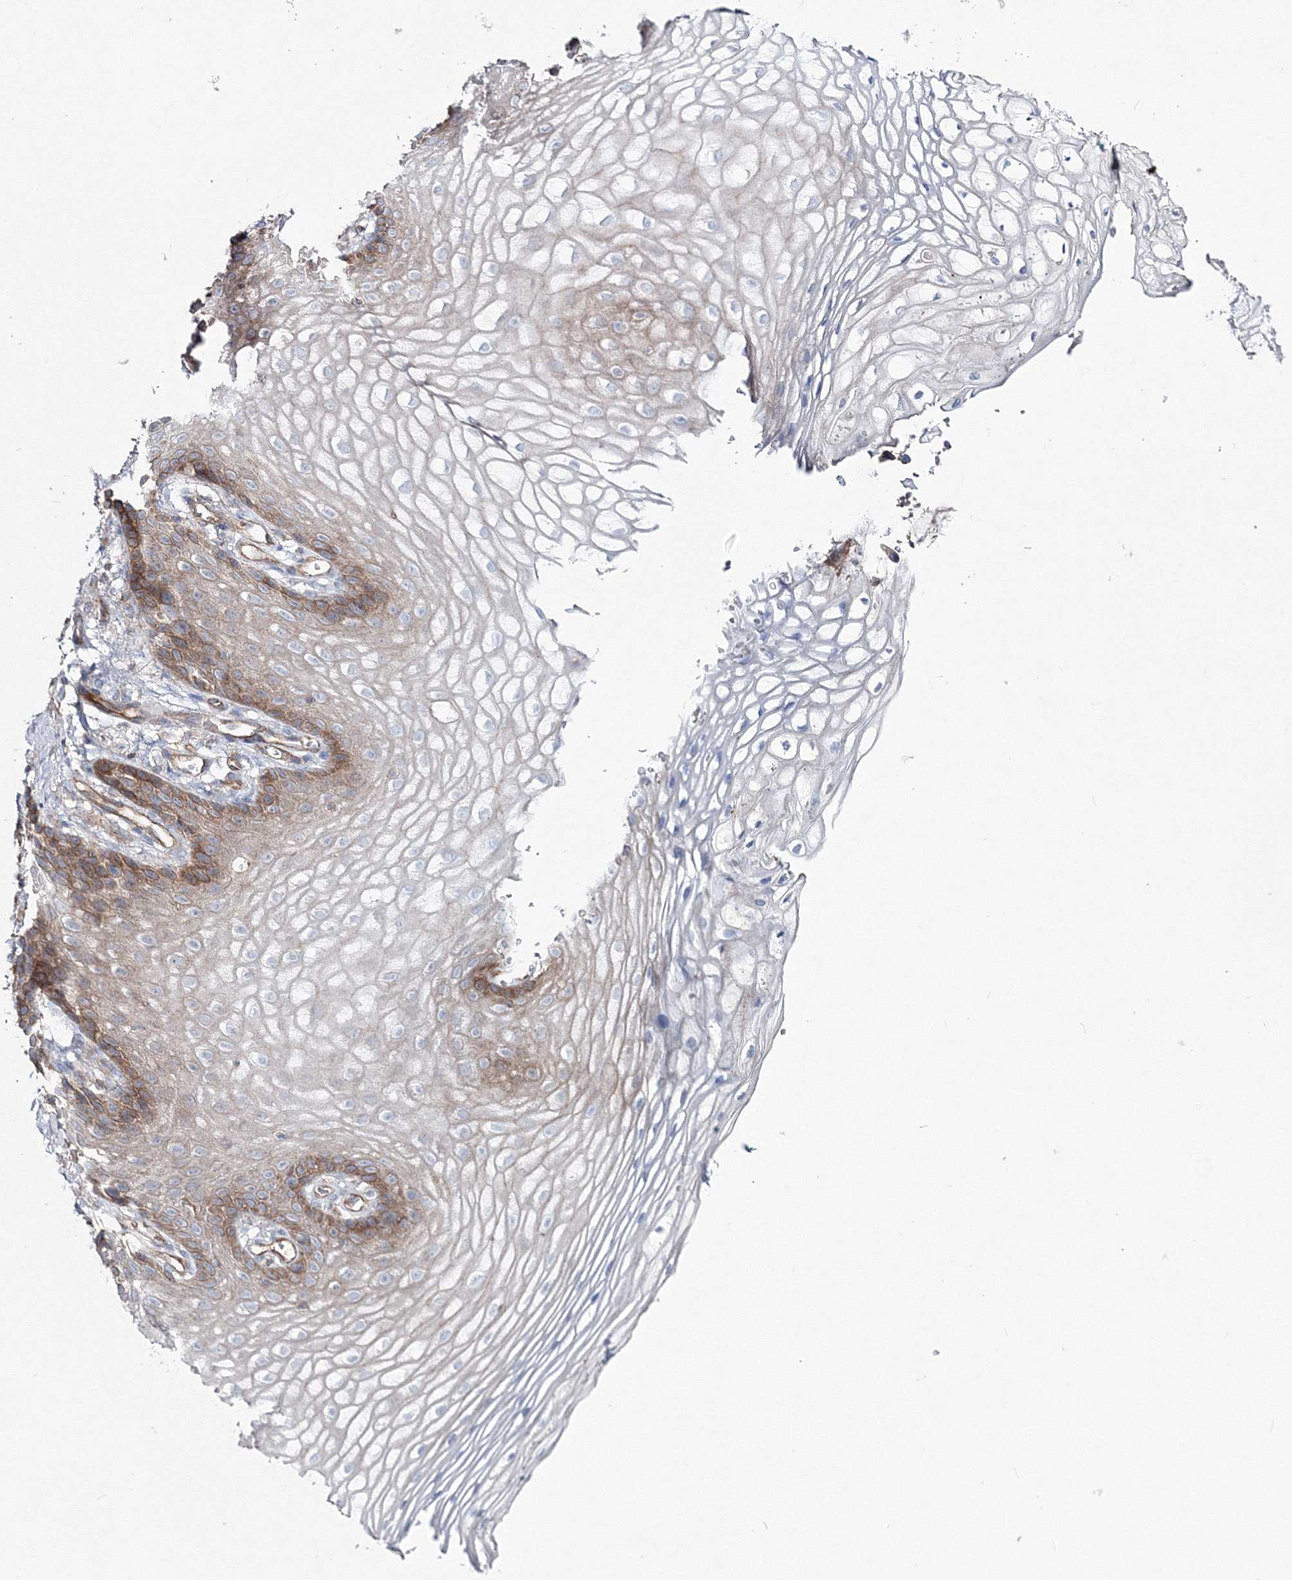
{"staining": {"intensity": "moderate", "quantity": "<25%", "location": "cytoplasmic/membranous"}, "tissue": "vagina", "cell_type": "Squamous epithelial cells", "image_type": "normal", "snomed": [{"axis": "morphology", "description": "Normal tissue, NOS"}, {"axis": "topography", "description": "Vagina"}], "caption": "Moderate cytoplasmic/membranous protein staining is present in approximately <25% of squamous epithelial cells in vagina.", "gene": "GGA2", "patient": {"sex": "female", "age": 60}}